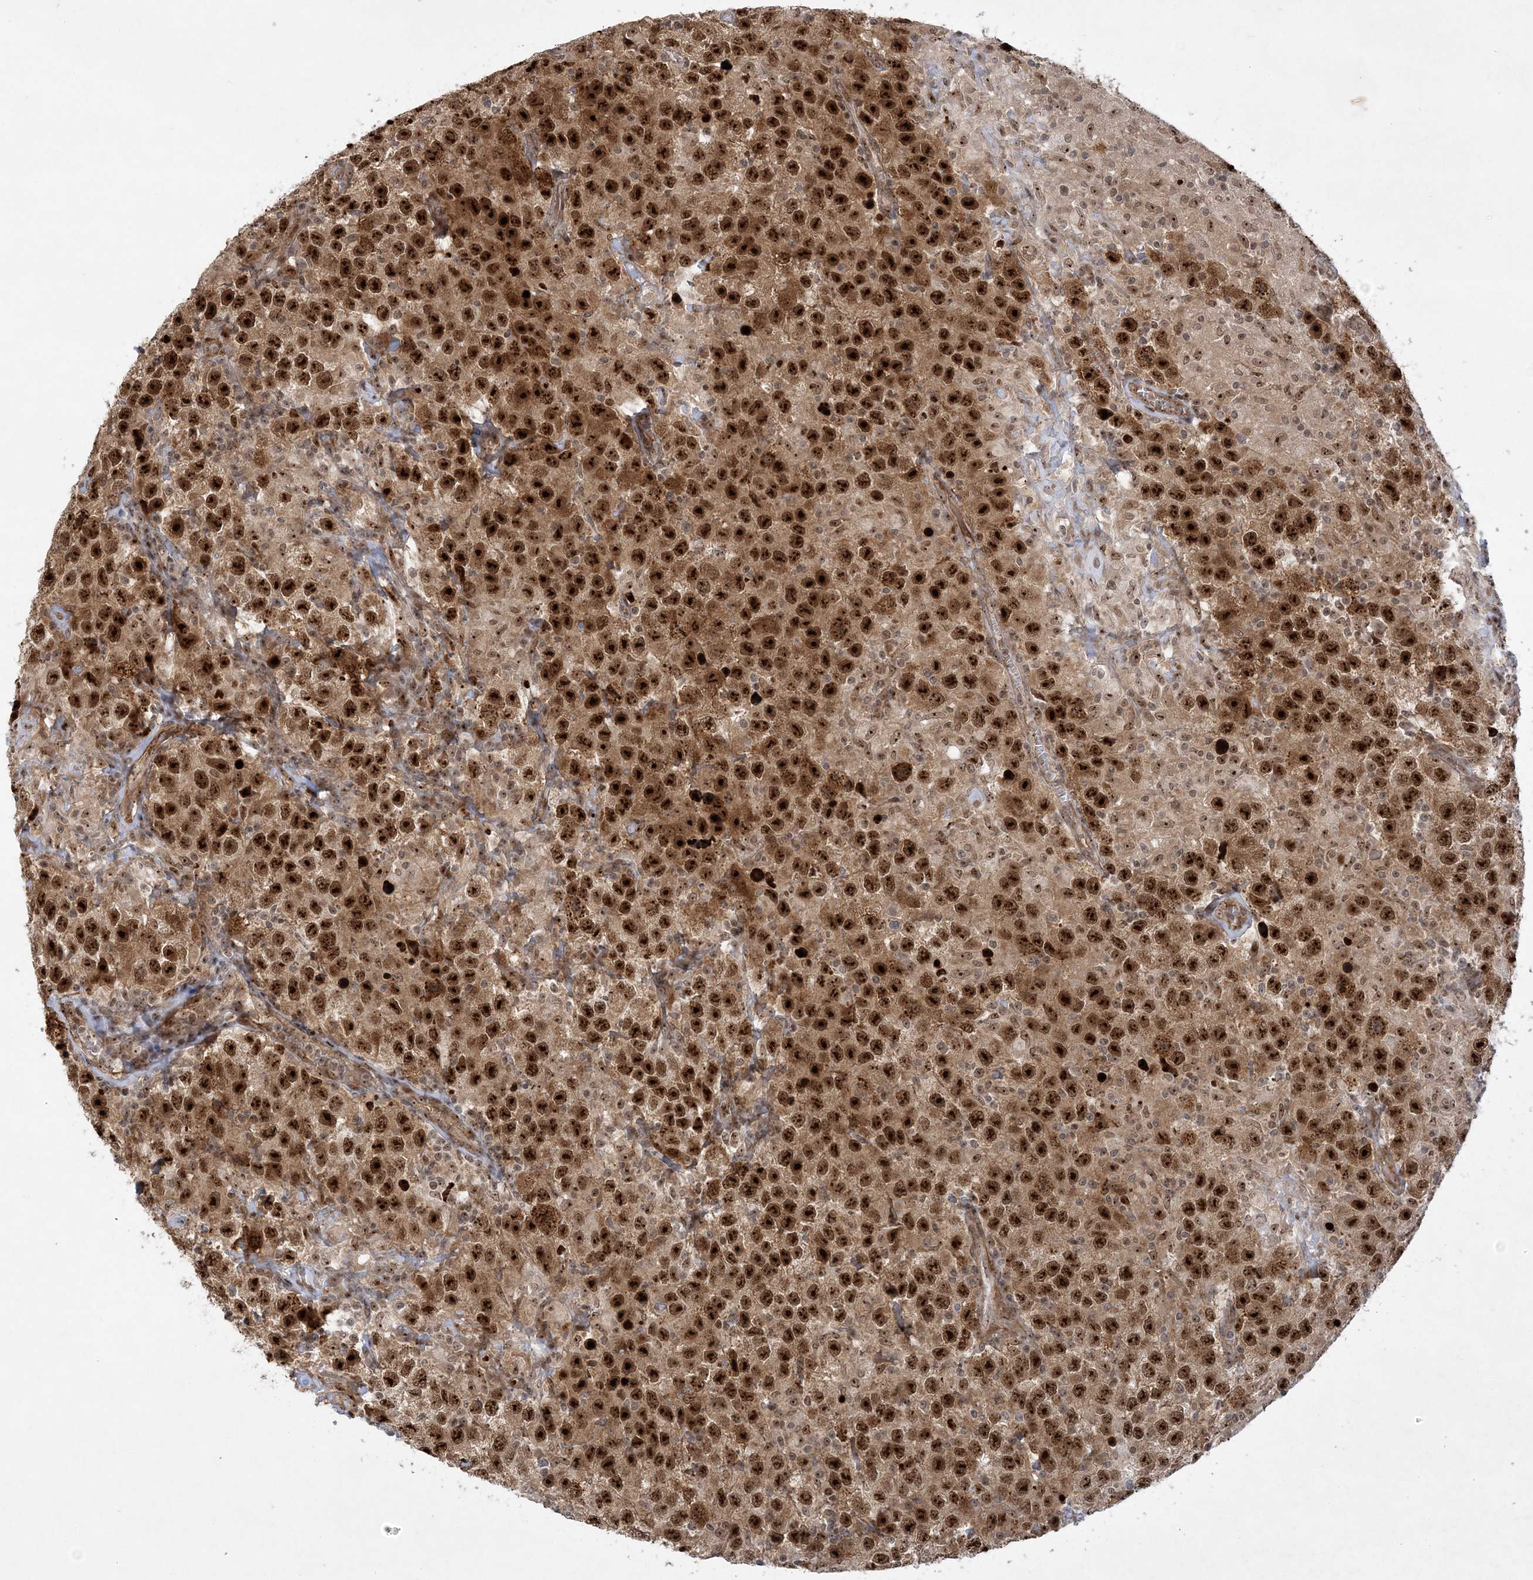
{"staining": {"intensity": "strong", "quantity": ">75%", "location": "cytoplasmic/membranous,nuclear"}, "tissue": "testis cancer", "cell_type": "Tumor cells", "image_type": "cancer", "snomed": [{"axis": "morphology", "description": "Seminoma, NOS"}, {"axis": "topography", "description": "Testis"}], "caption": "A histopathology image of testis cancer (seminoma) stained for a protein displays strong cytoplasmic/membranous and nuclear brown staining in tumor cells.", "gene": "NPM3", "patient": {"sex": "male", "age": 41}}